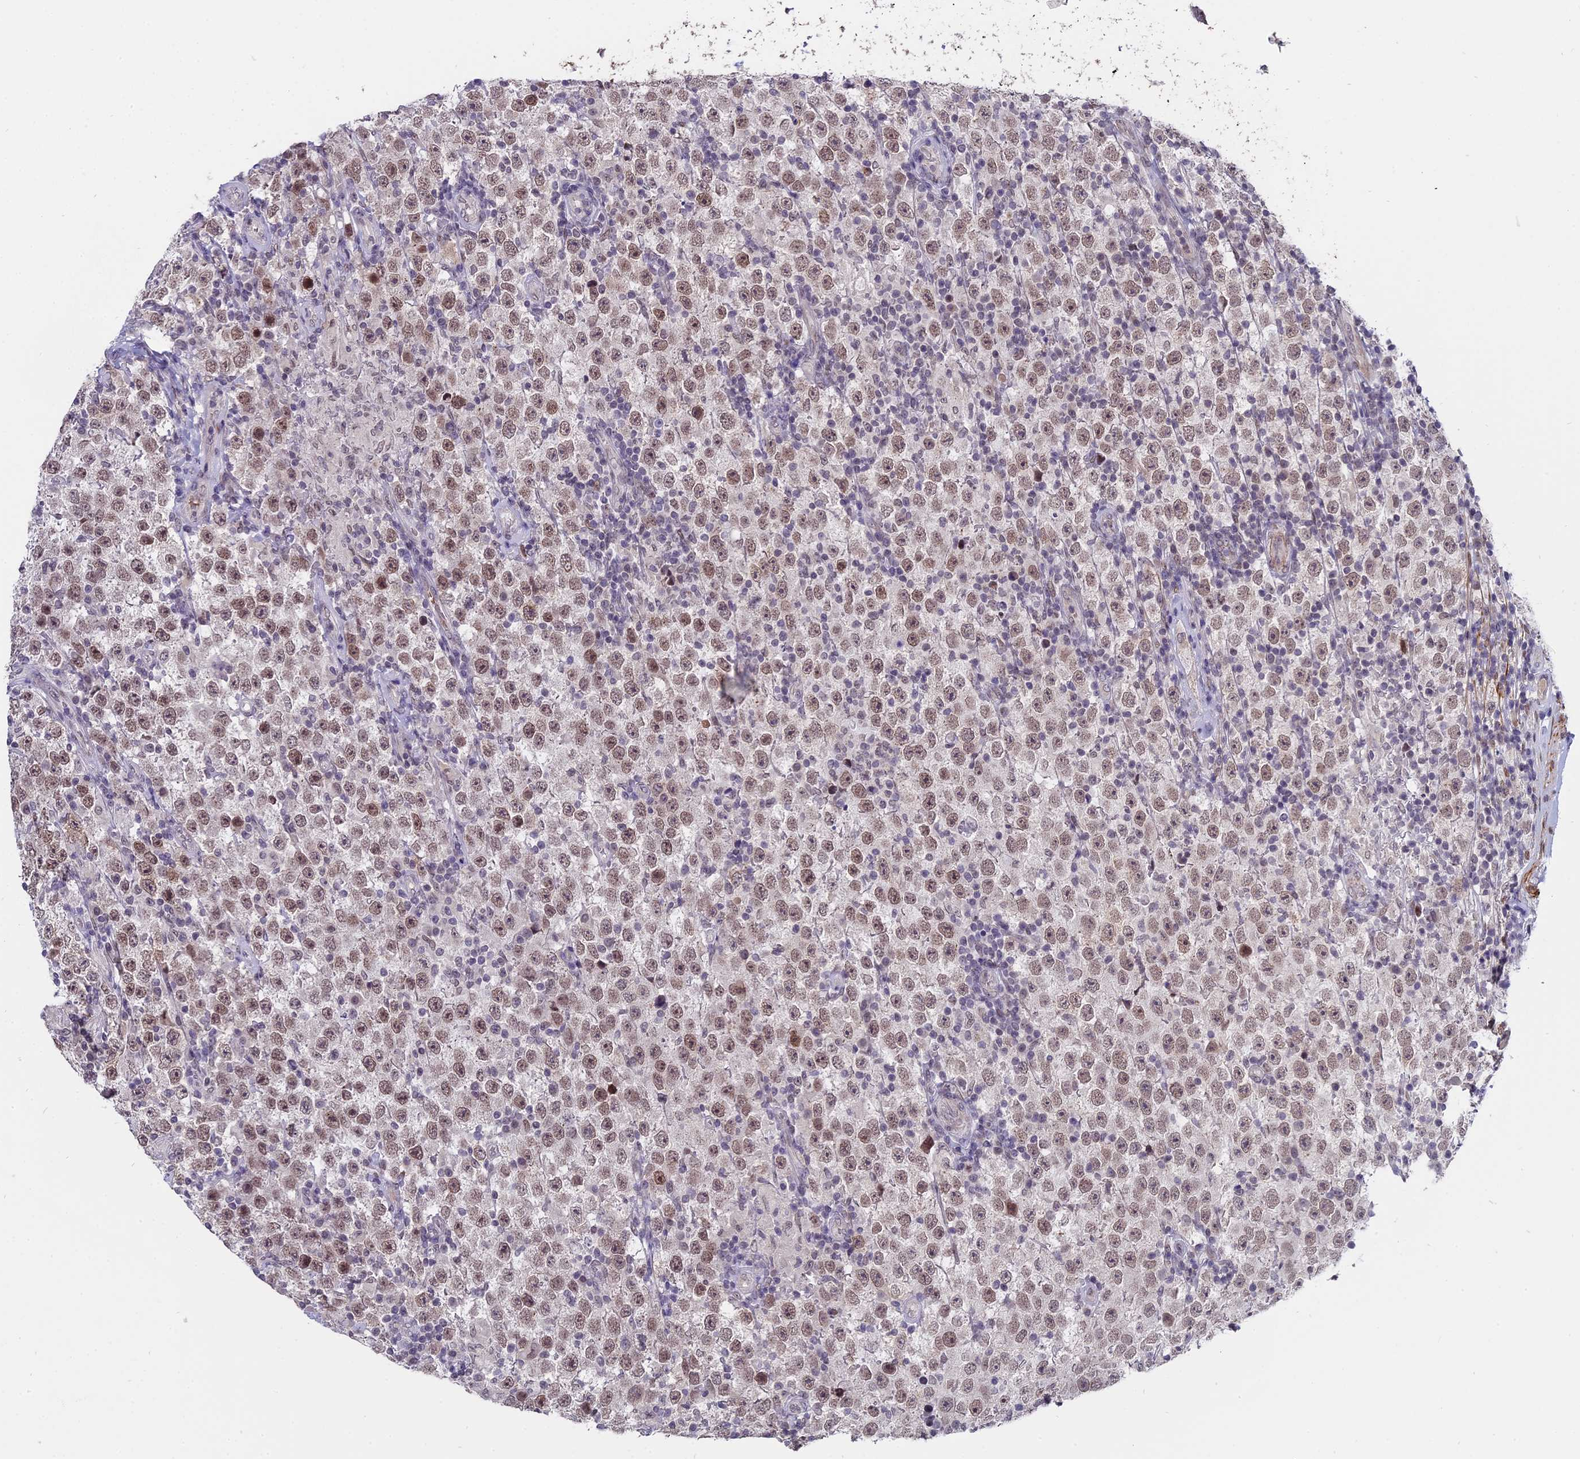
{"staining": {"intensity": "moderate", "quantity": ">75%", "location": "nuclear"}, "tissue": "testis cancer", "cell_type": "Tumor cells", "image_type": "cancer", "snomed": [{"axis": "morphology", "description": "Normal tissue, NOS"}, {"axis": "morphology", "description": "Urothelial carcinoma, High grade"}, {"axis": "morphology", "description": "Seminoma, NOS"}, {"axis": "morphology", "description": "Carcinoma, Embryonal, NOS"}, {"axis": "topography", "description": "Urinary bladder"}, {"axis": "topography", "description": "Testis"}], "caption": "Immunohistochemical staining of human testis cancer displays moderate nuclear protein staining in approximately >75% of tumor cells. (DAB IHC, brown staining for protein, blue staining for nuclei).", "gene": "PYGO1", "patient": {"sex": "male", "age": 41}}